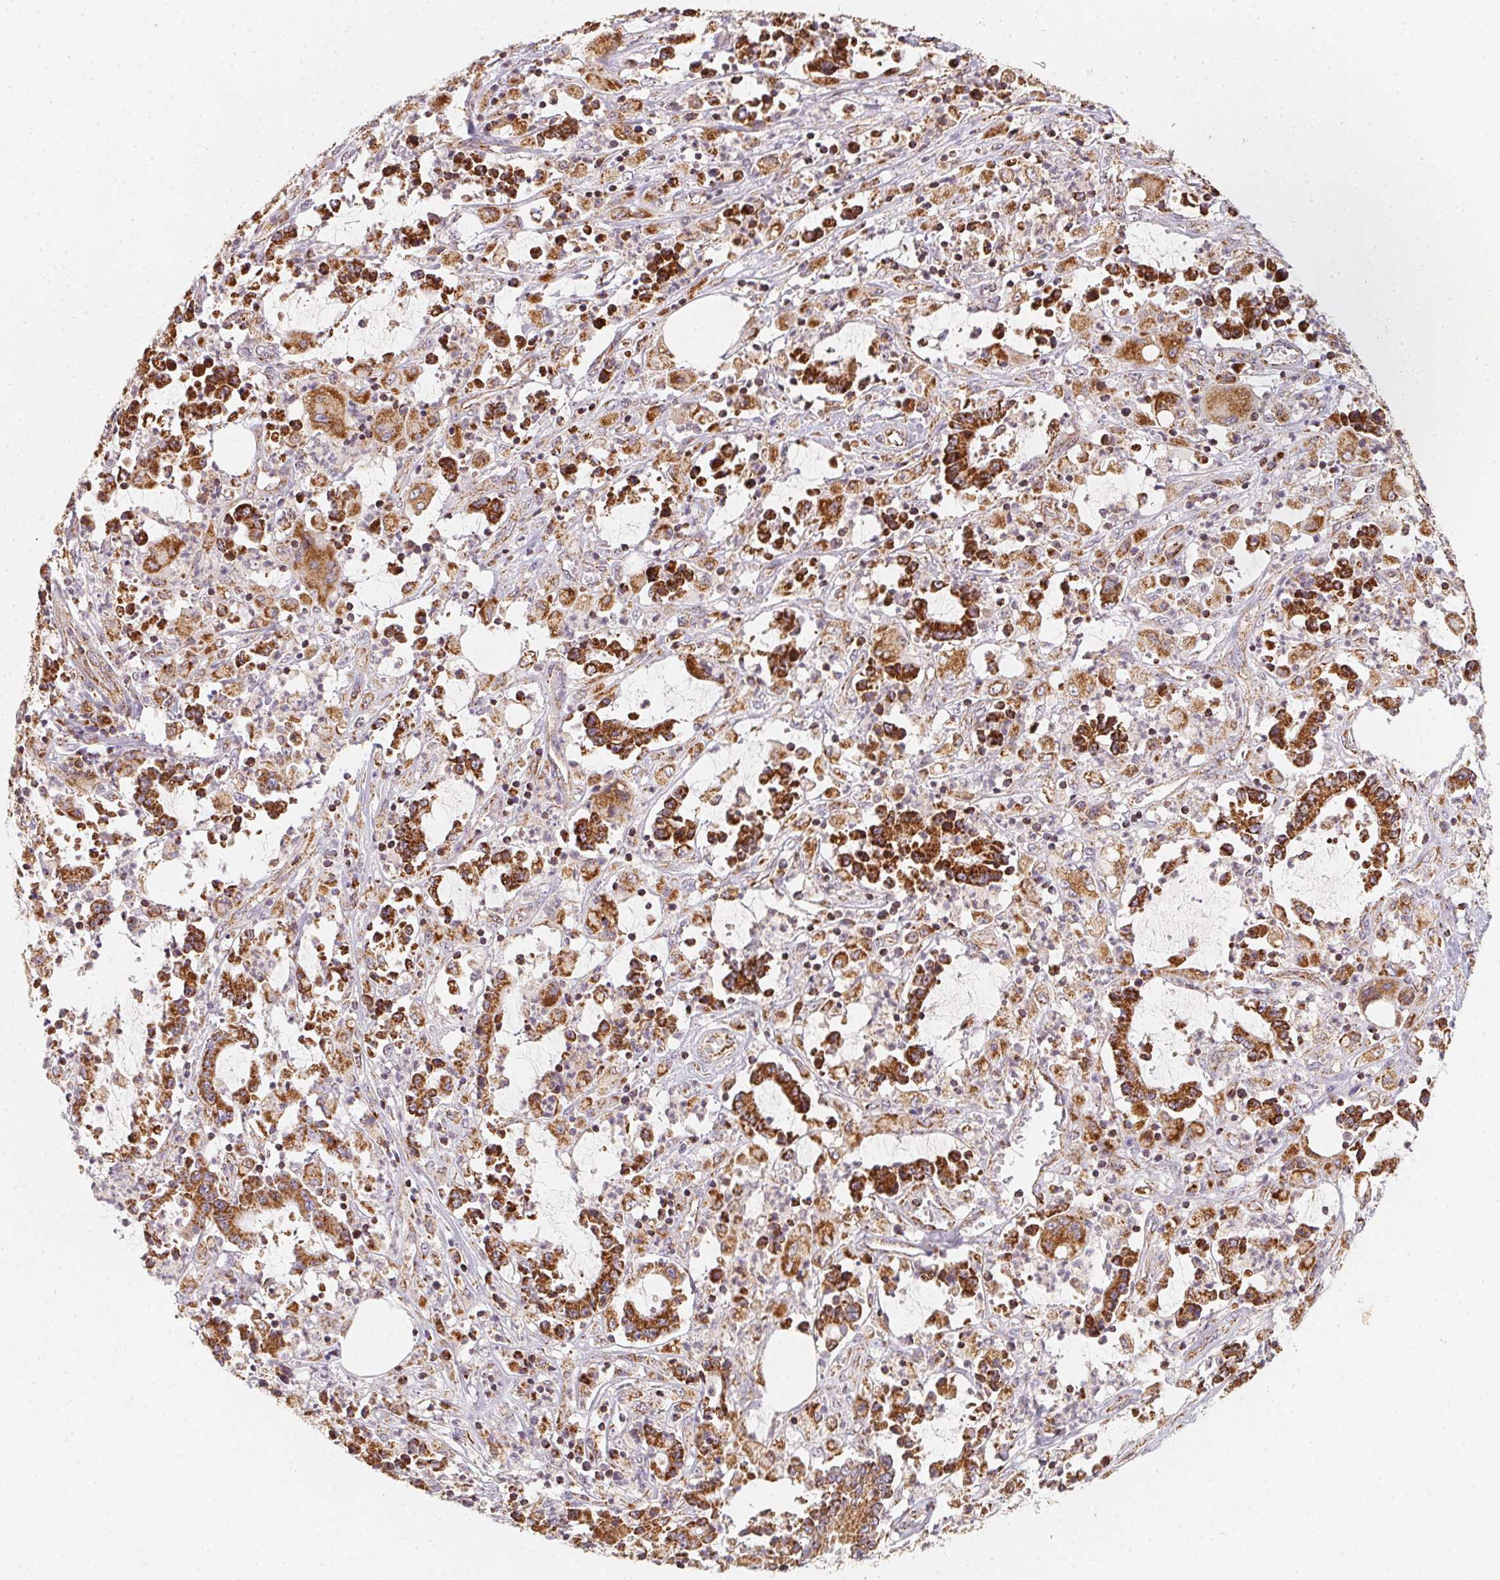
{"staining": {"intensity": "strong", "quantity": ">75%", "location": "cytoplasmic/membranous"}, "tissue": "stomach cancer", "cell_type": "Tumor cells", "image_type": "cancer", "snomed": [{"axis": "morphology", "description": "Adenocarcinoma, NOS"}, {"axis": "topography", "description": "Stomach, upper"}], "caption": "Immunohistochemical staining of human stomach cancer (adenocarcinoma) displays strong cytoplasmic/membranous protein expression in approximately >75% of tumor cells.", "gene": "NDUFS6", "patient": {"sex": "male", "age": 68}}